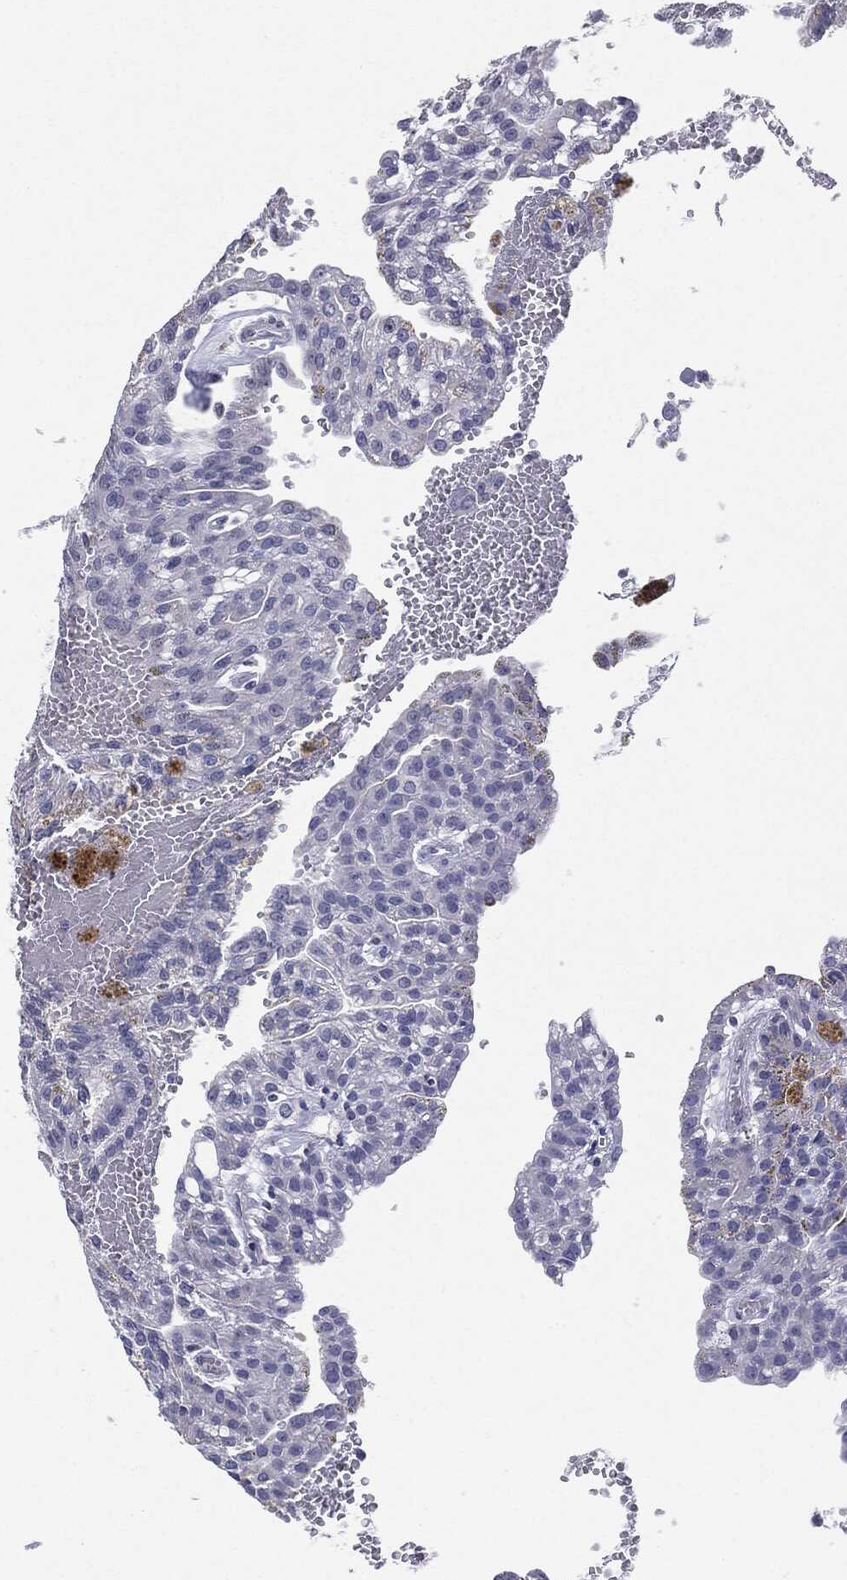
{"staining": {"intensity": "negative", "quantity": "none", "location": "none"}, "tissue": "renal cancer", "cell_type": "Tumor cells", "image_type": "cancer", "snomed": [{"axis": "morphology", "description": "Adenocarcinoma, NOS"}, {"axis": "topography", "description": "Kidney"}], "caption": "Immunohistochemistry of renal cancer exhibits no expression in tumor cells. (Immunohistochemistry (ihc), brightfield microscopy, high magnification).", "gene": "SERPINB4", "patient": {"sex": "male", "age": 63}}